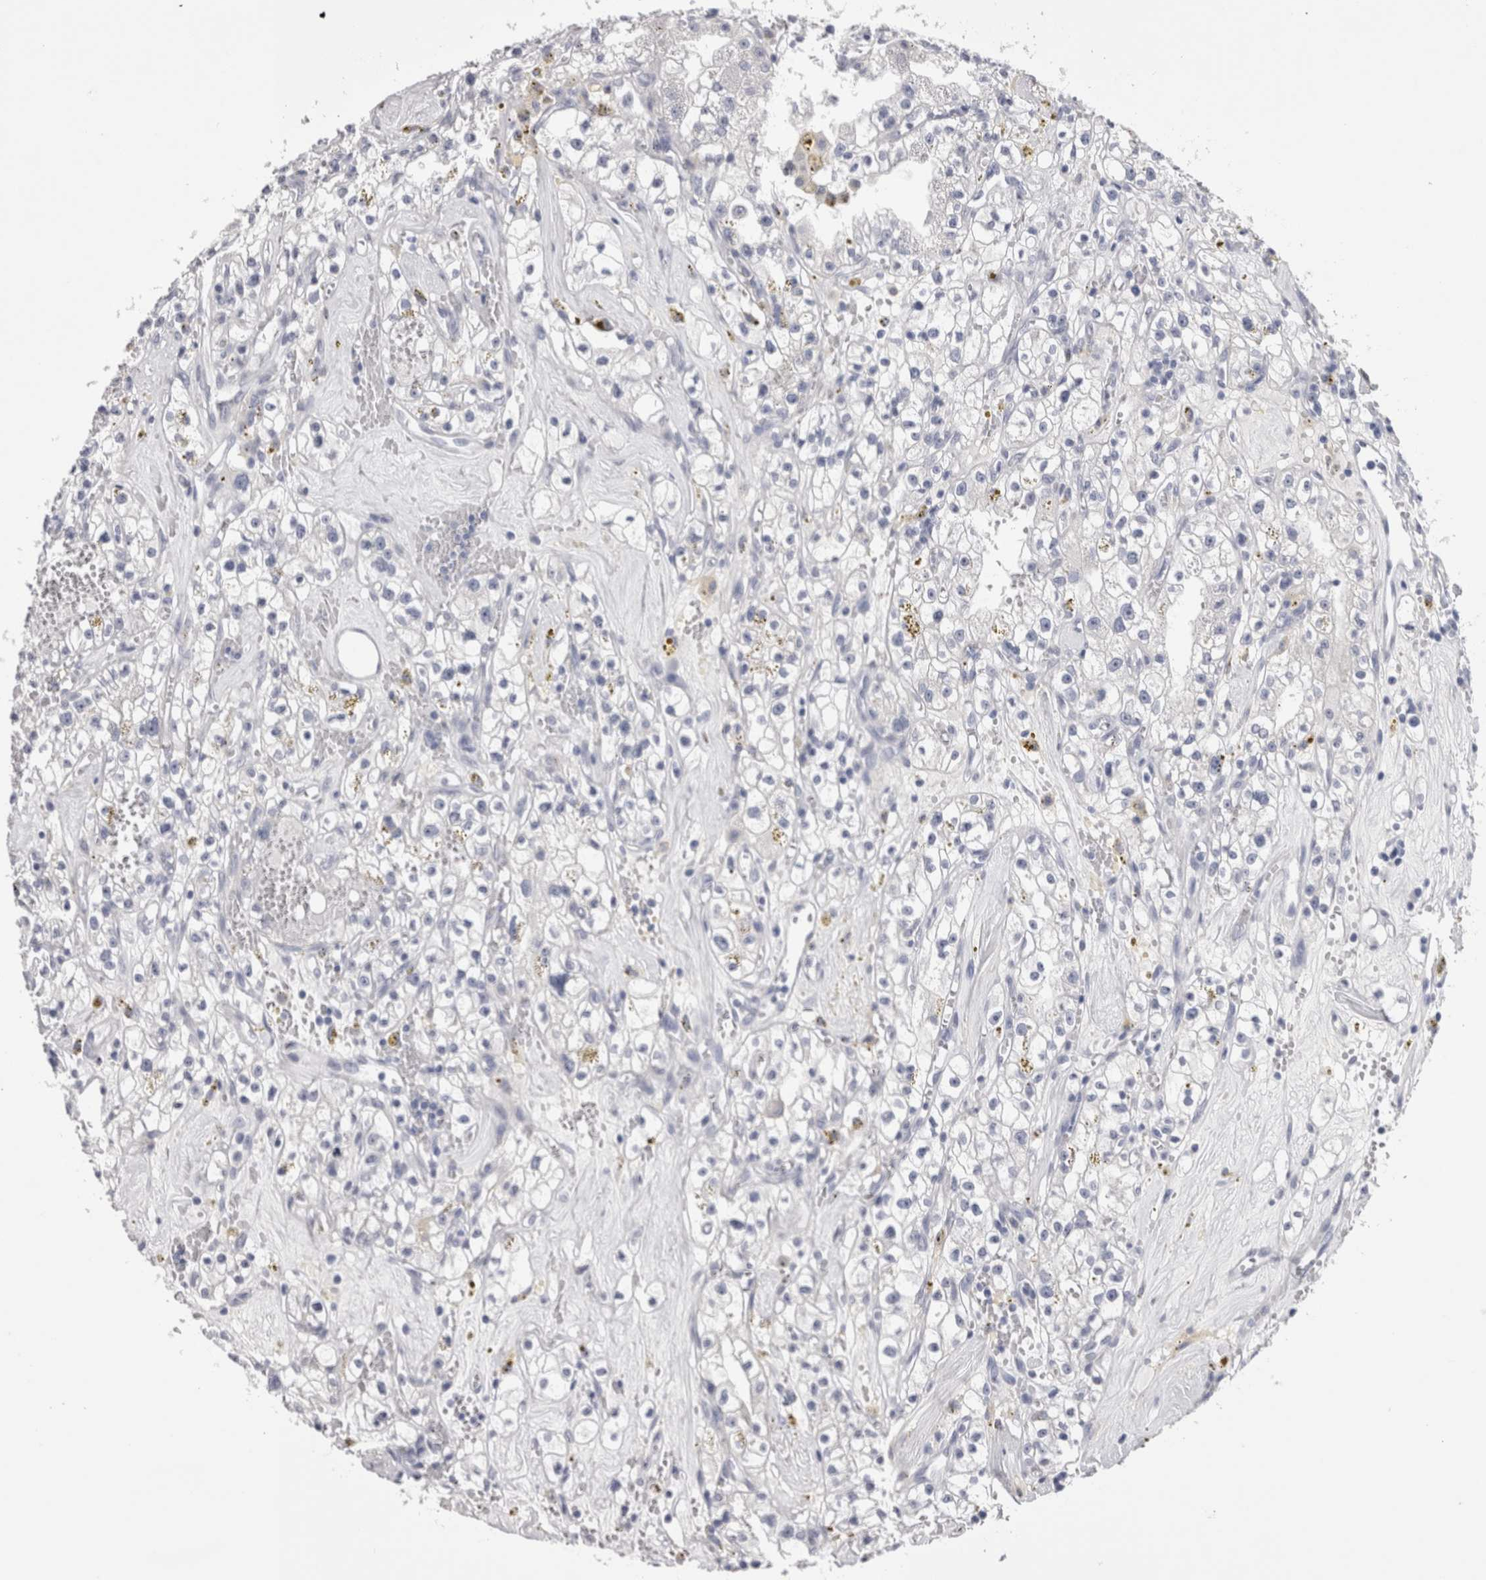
{"staining": {"intensity": "negative", "quantity": "none", "location": "none"}, "tissue": "renal cancer", "cell_type": "Tumor cells", "image_type": "cancer", "snomed": [{"axis": "morphology", "description": "Adenocarcinoma, NOS"}, {"axis": "topography", "description": "Kidney"}], "caption": "The histopathology image reveals no significant expression in tumor cells of renal cancer.", "gene": "PWP2", "patient": {"sex": "male", "age": 56}}